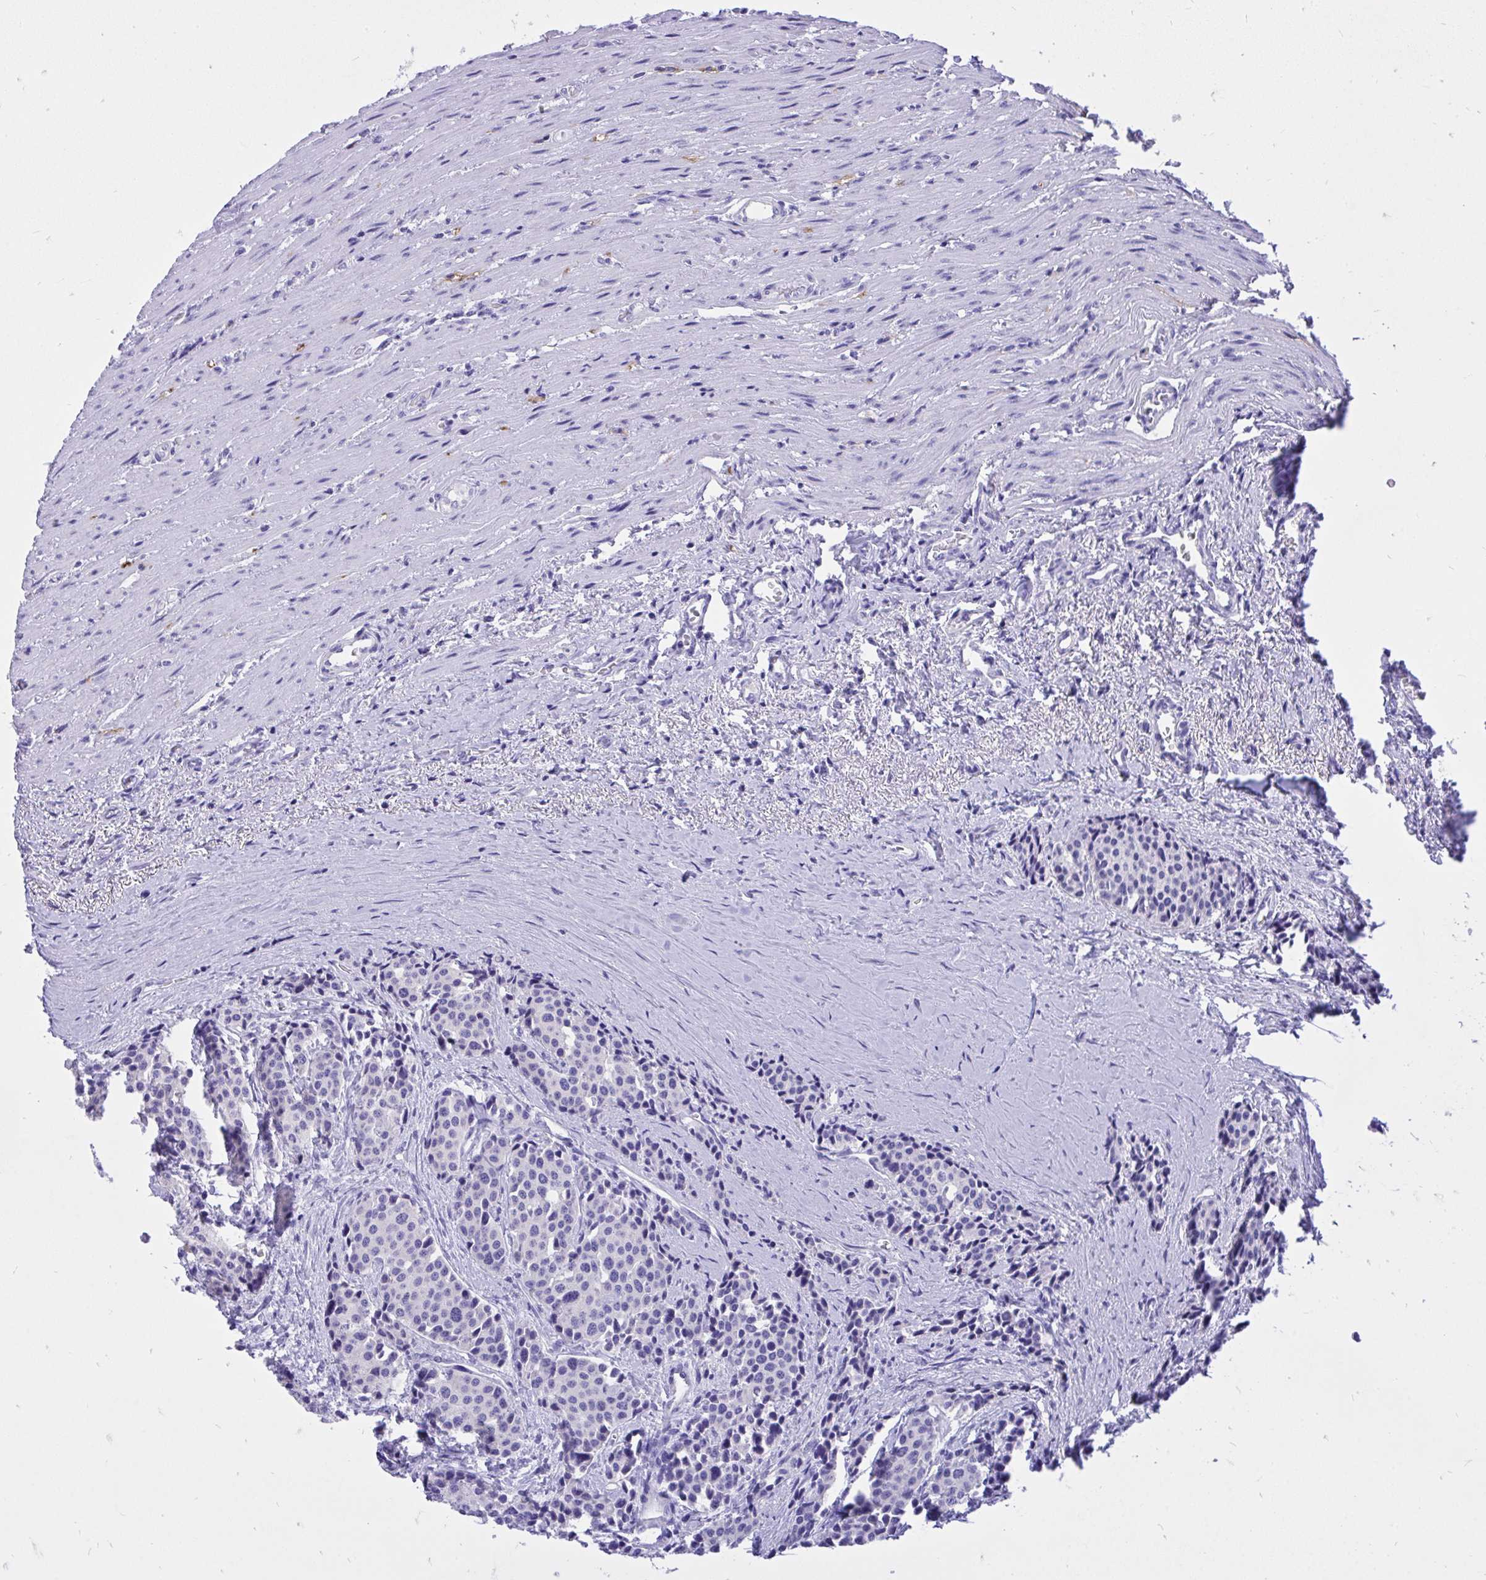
{"staining": {"intensity": "negative", "quantity": "none", "location": "none"}, "tissue": "carcinoid", "cell_type": "Tumor cells", "image_type": "cancer", "snomed": [{"axis": "morphology", "description": "Carcinoid, malignant, NOS"}, {"axis": "topography", "description": "Small intestine"}], "caption": "The image shows no significant positivity in tumor cells of carcinoid (malignant).", "gene": "MON1A", "patient": {"sex": "male", "age": 73}}